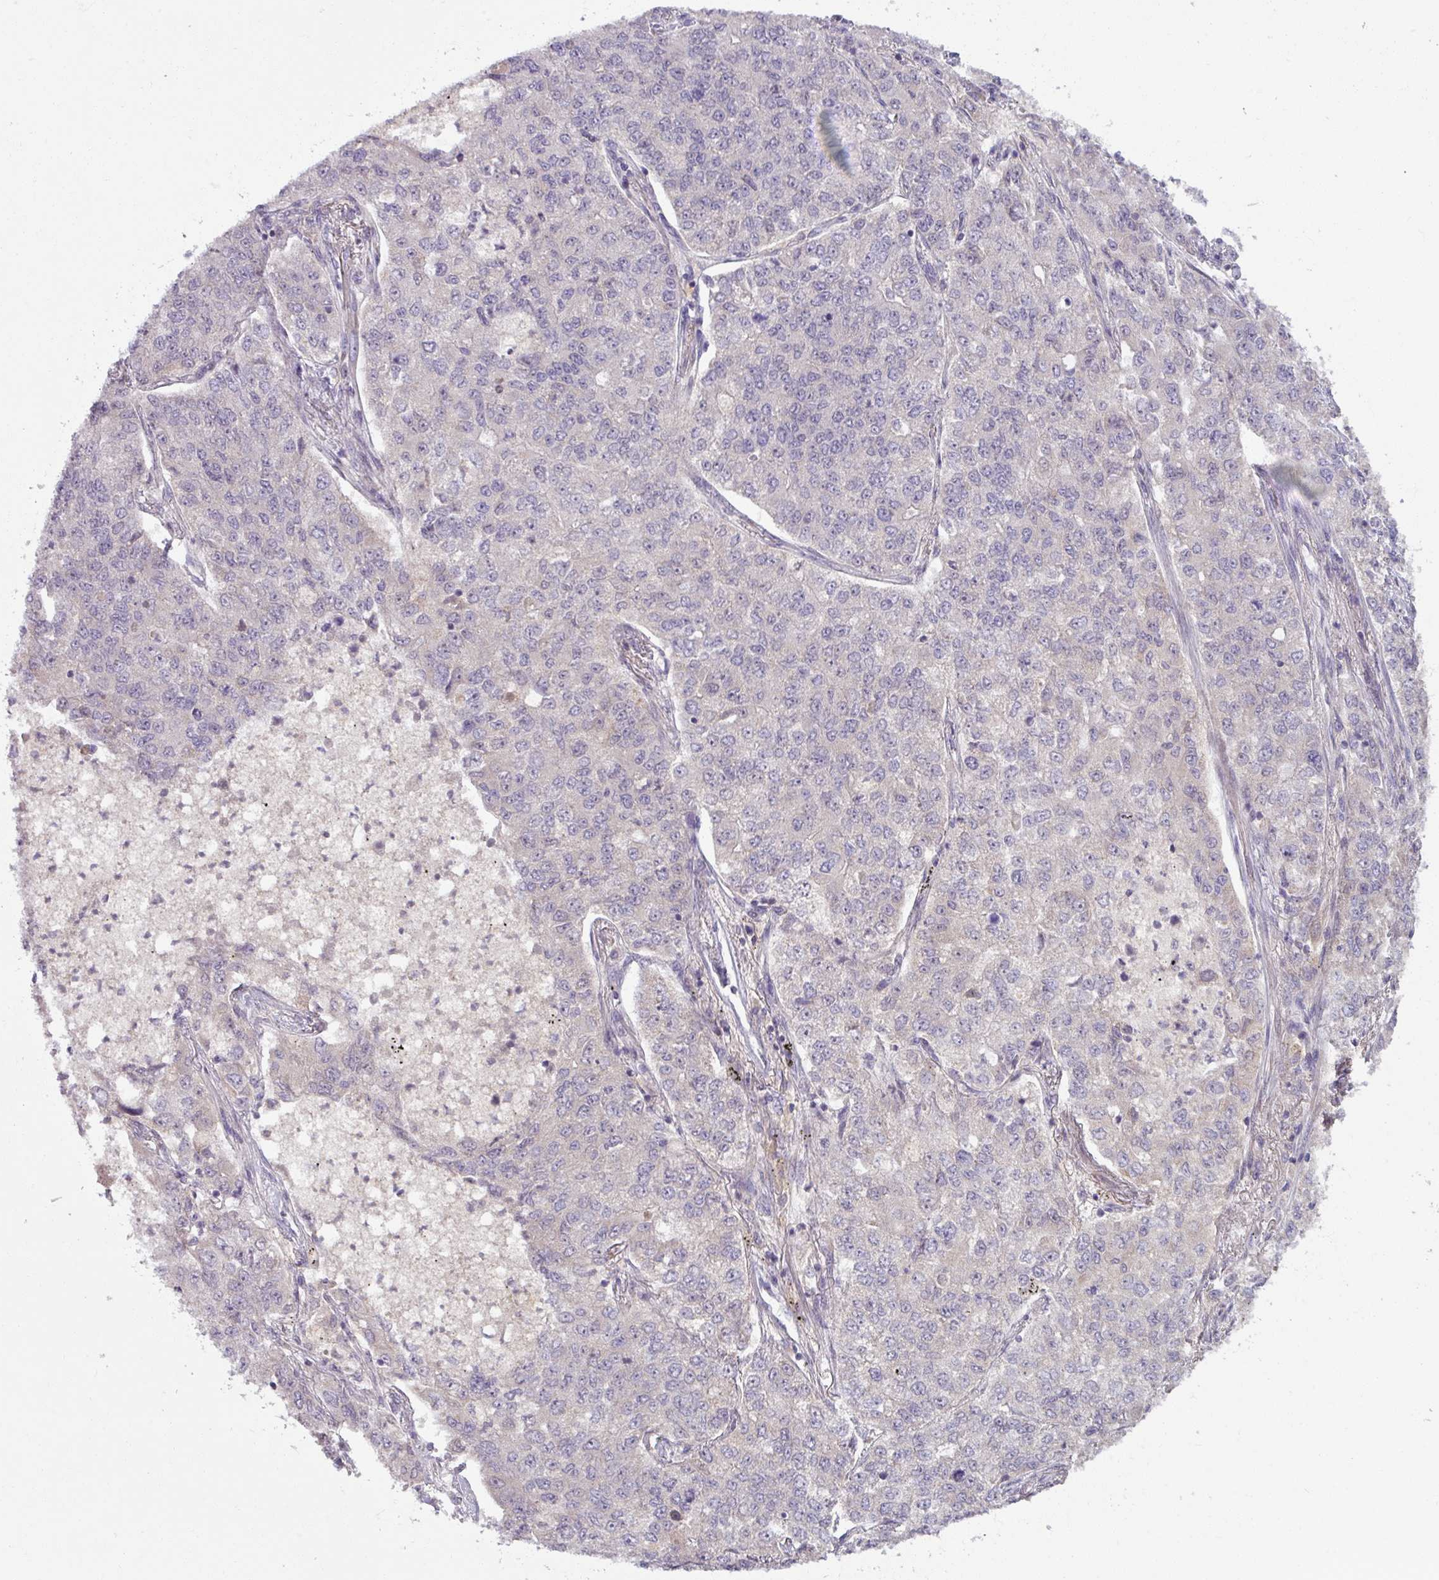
{"staining": {"intensity": "negative", "quantity": "none", "location": "none"}, "tissue": "lung cancer", "cell_type": "Tumor cells", "image_type": "cancer", "snomed": [{"axis": "morphology", "description": "Adenocarcinoma, NOS"}, {"axis": "topography", "description": "Lung"}], "caption": "DAB (3,3'-diaminobenzidine) immunohistochemical staining of lung adenocarcinoma shows no significant expression in tumor cells.", "gene": "OGFOD3", "patient": {"sex": "male", "age": 49}}